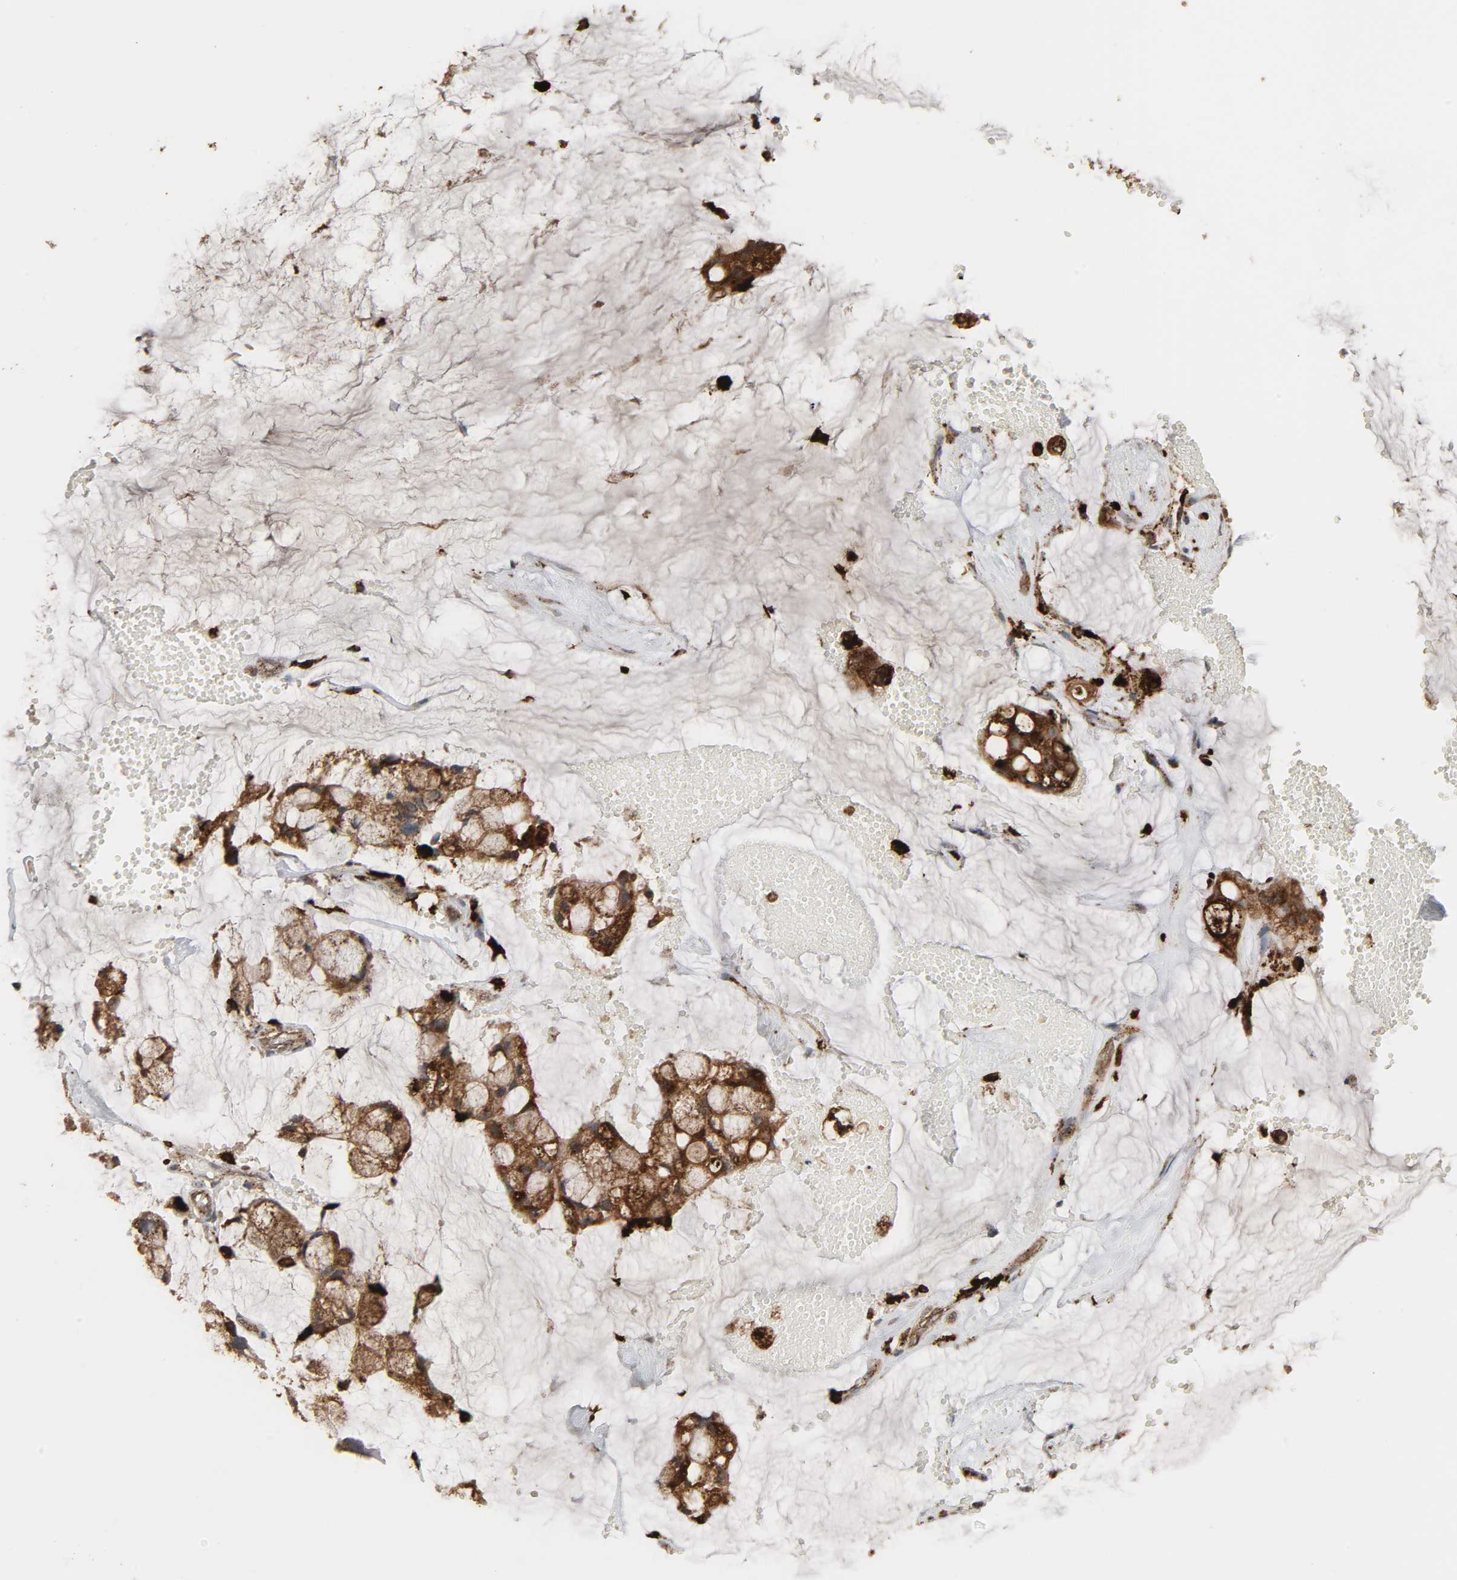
{"staining": {"intensity": "strong", "quantity": ">75%", "location": "cytoplasmic/membranous"}, "tissue": "ovarian cancer", "cell_type": "Tumor cells", "image_type": "cancer", "snomed": [{"axis": "morphology", "description": "Cystadenocarcinoma, mucinous, NOS"}, {"axis": "topography", "description": "Ovary"}], "caption": "Protein expression analysis of human ovarian cancer reveals strong cytoplasmic/membranous staining in approximately >75% of tumor cells.", "gene": "PSAP", "patient": {"sex": "female", "age": 39}}